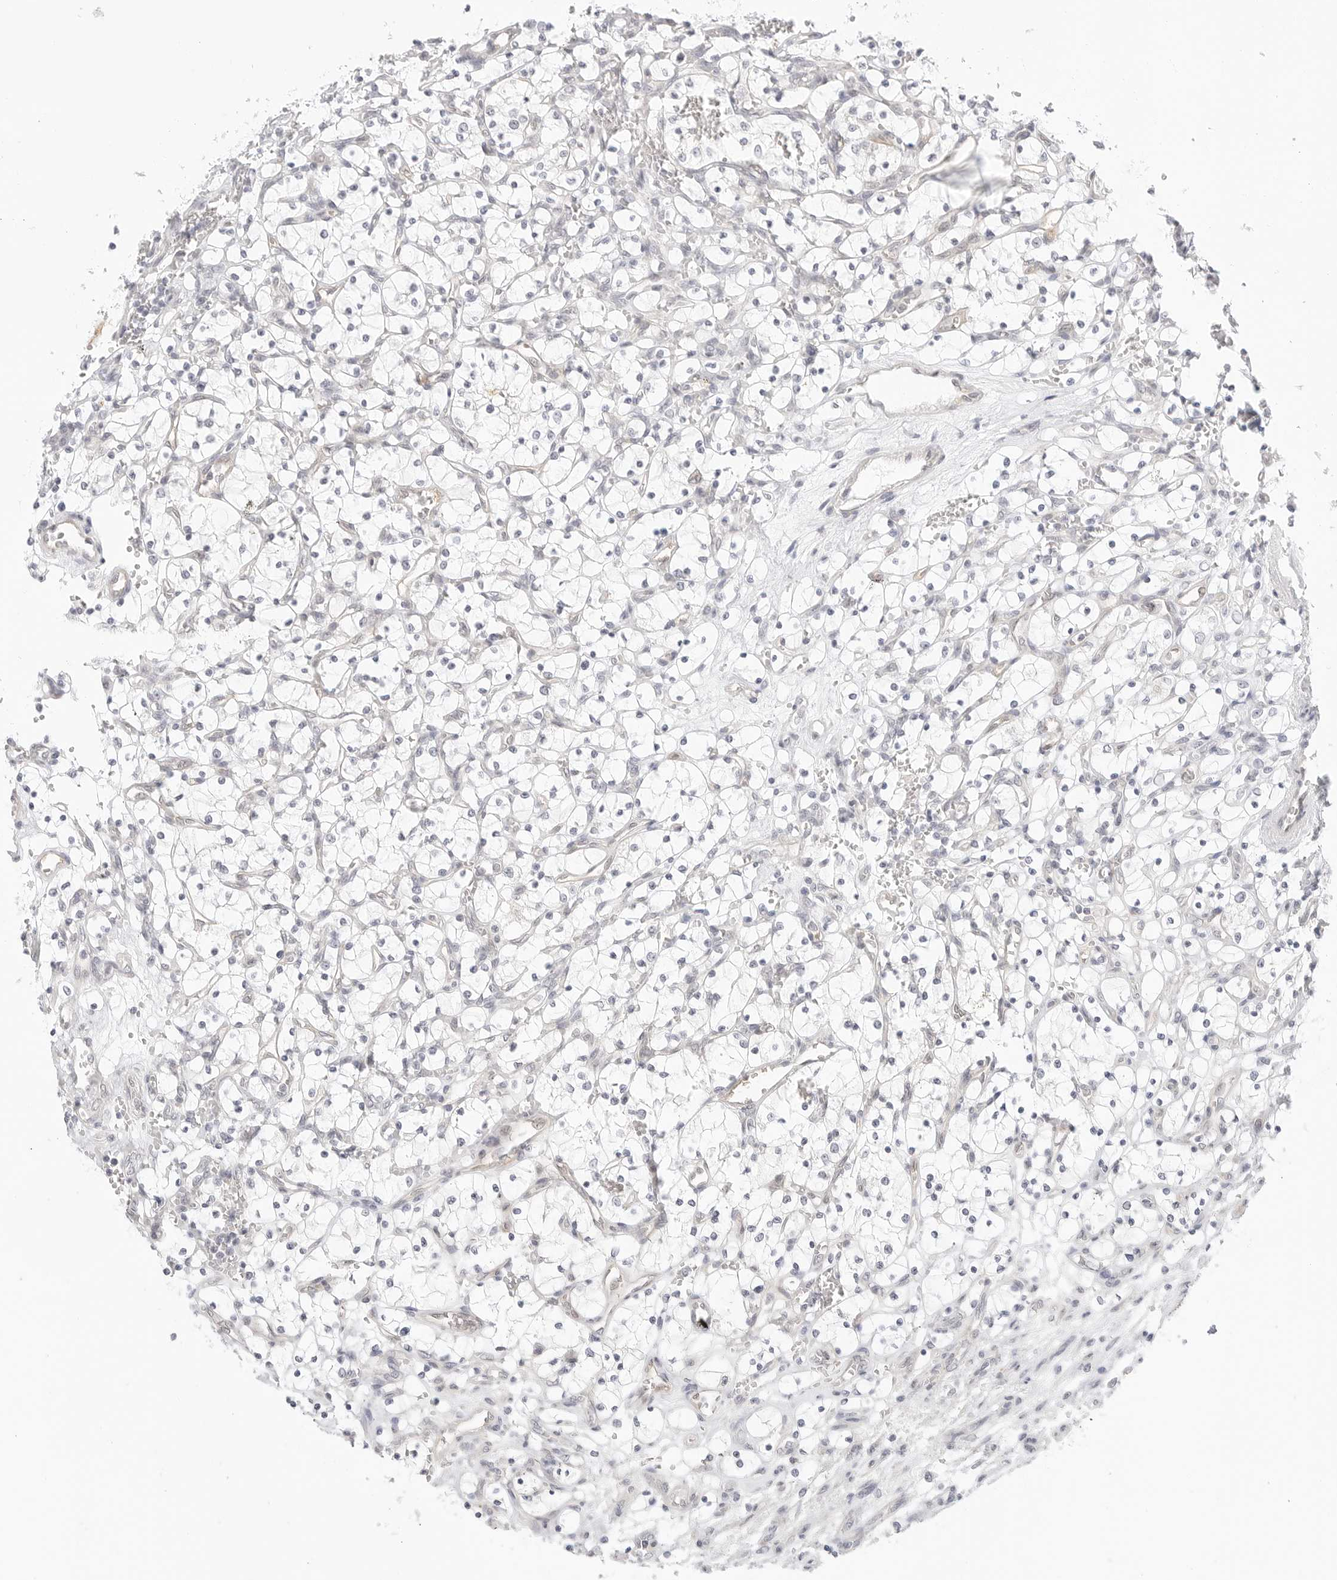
{"staining": {"intensity": "negative", "quantity": "none", "location": "none"}, "tissue": "renal cancer", "cell_type": "Tumor cells", "image_type": "cancer", "snomed": [{"axis": "morphology", "description": "Adenocarcinoma, NOS"}, {"axis": "topography", "description": "Kidney"}], "caption": "IHC of renal adenocarcinoma demonstrates no positivity in tumor cells.", "gene": "TCP1", "patient": {"sex": "female", "age": 69}}